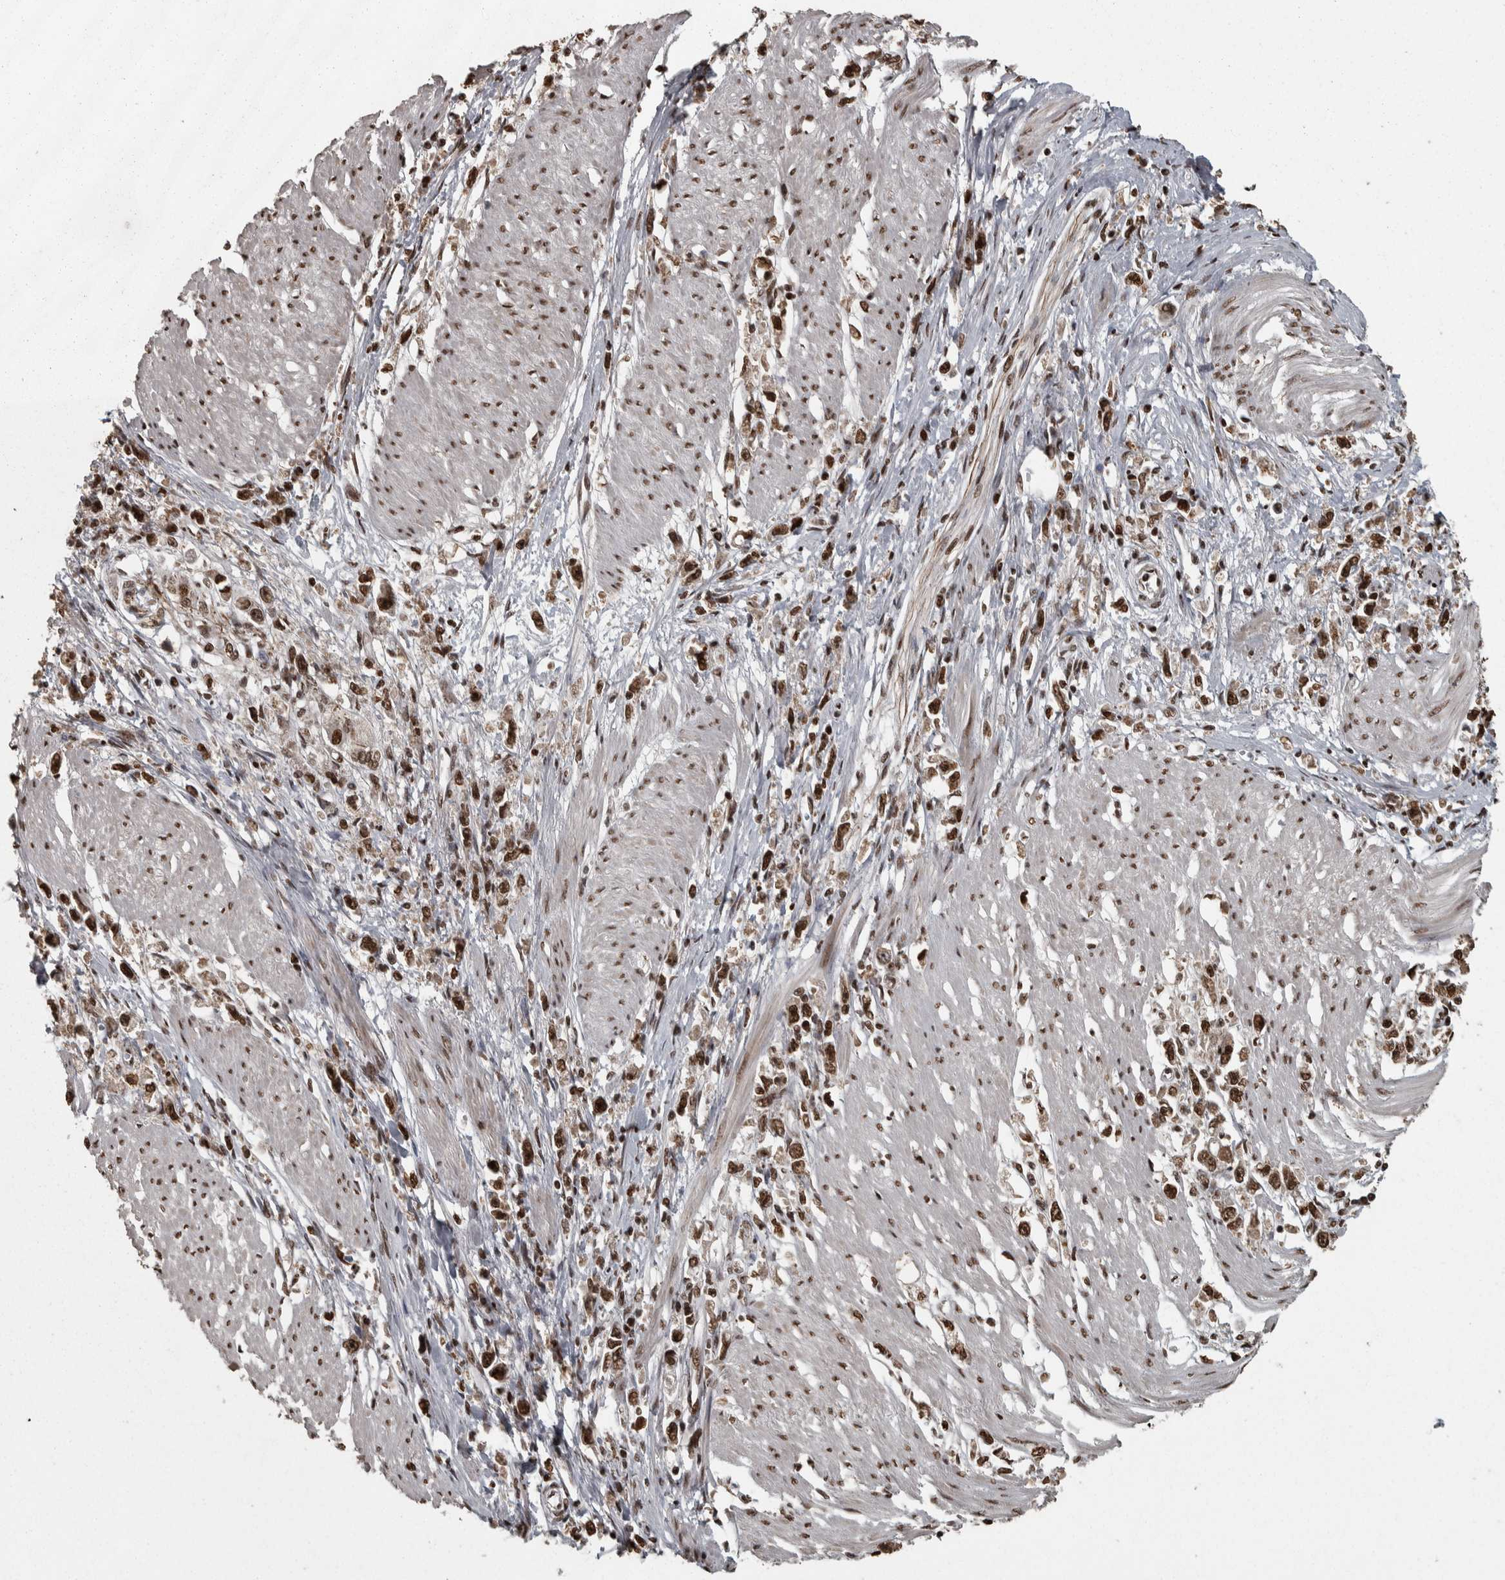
{"staining": {"intensity": "strong", "quantity": ">75%", "location": "nuclear"}, "tissue": "stomach cancer", "cell_type": "Tumor cells", "image_type": "cancer", "snomed": [{"axis": "morphology", "description": "Adenocarcinoma, NOS"}, {"axis": "topography", "description": "Stomach"}], "caption": "Immunohistochemical staining of stomach cancer displays high levels of strong nuclear protein positivity in approximately >75% of tumor cells.", "gene": "ZFHX4", "patient": {"sex": "female", "age": 59}}